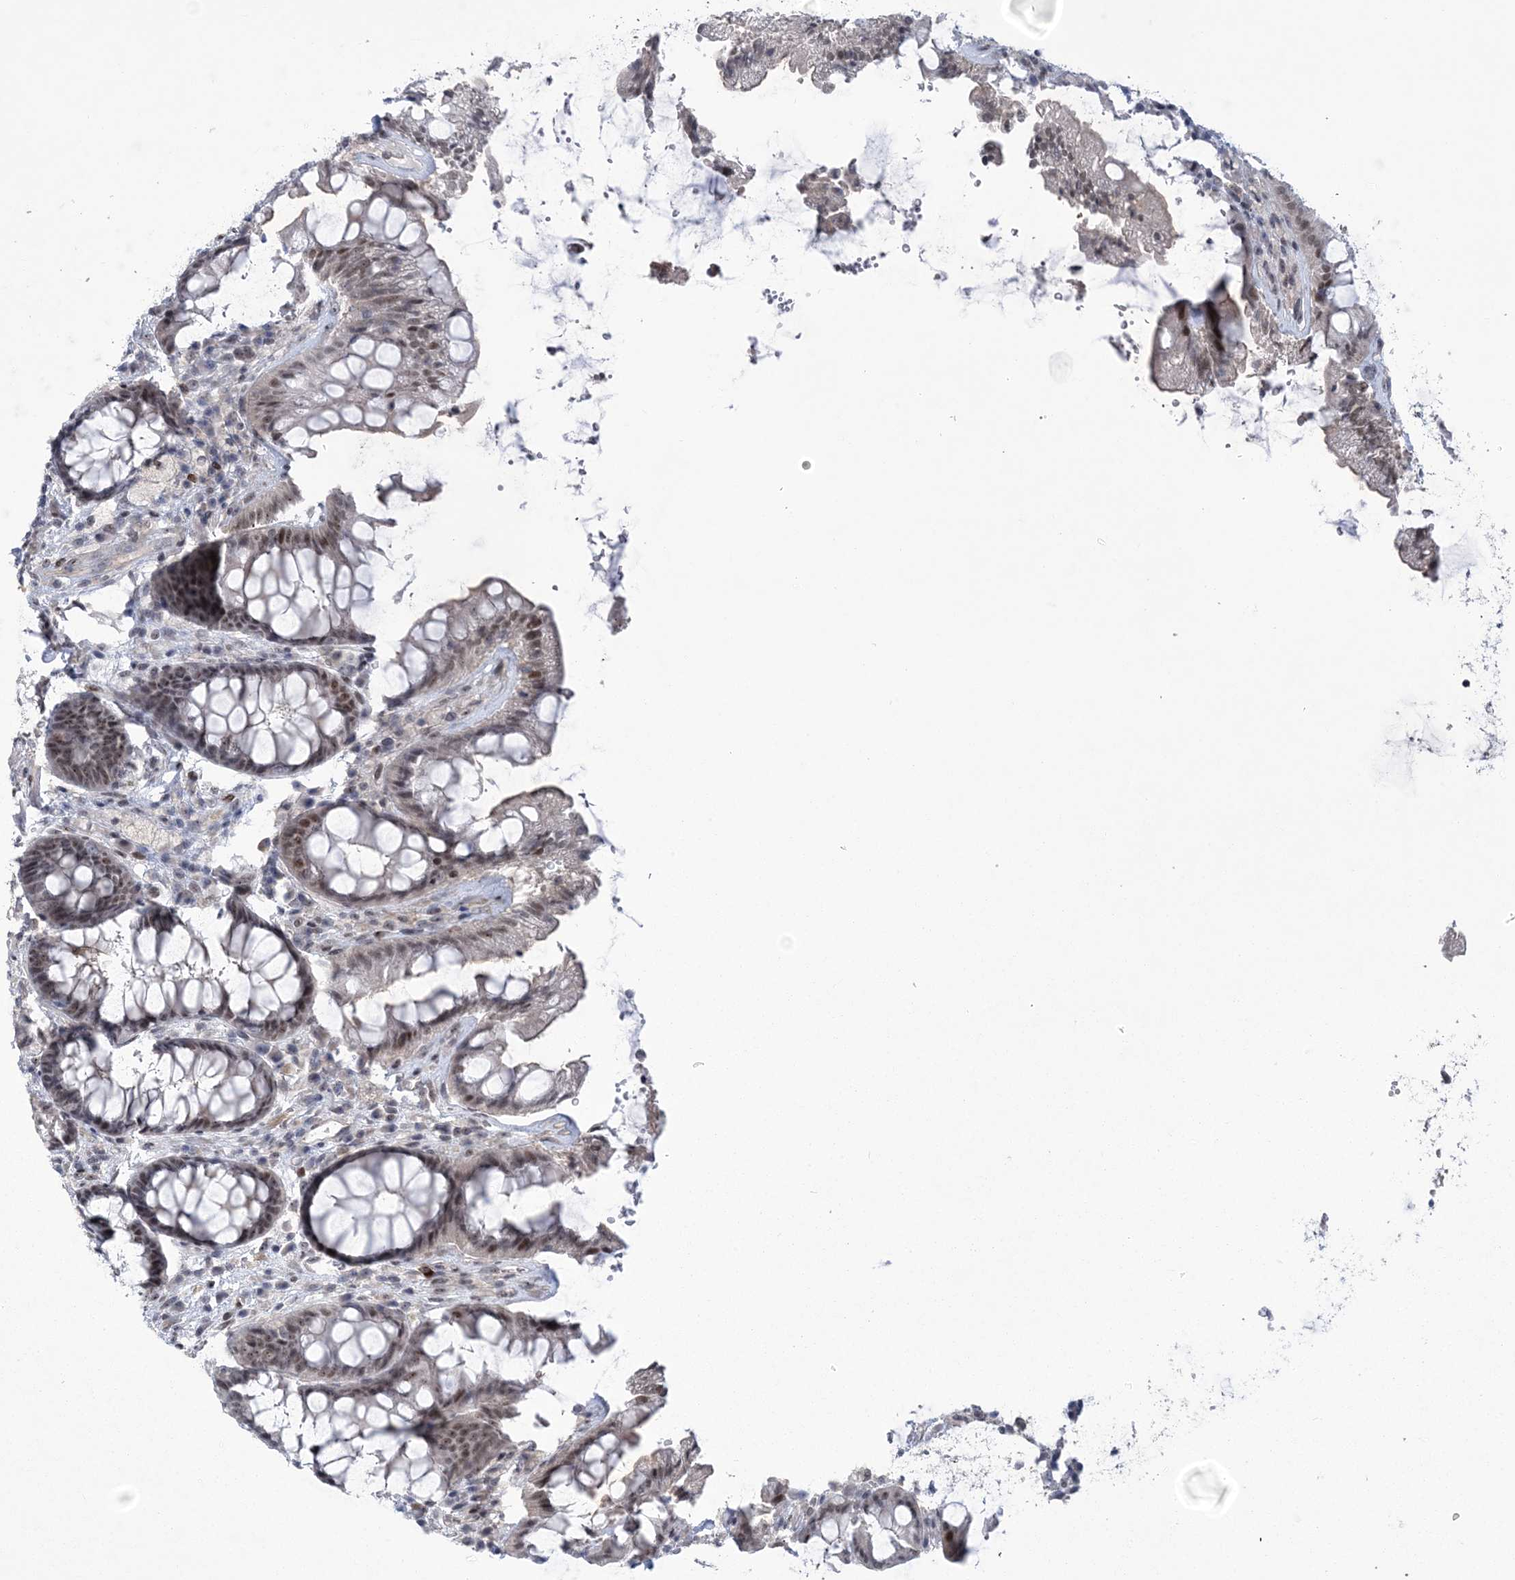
{"staining": {"intensity": "weak", "quantity": ">75%", "location": "nuclear"}, "tissue": "rectum", "cell_type": "Glandular cells", "image_type": "normal", "snomed": [{"axis": "morphology", "description": "Normal tissue, NOS"}, {"axis": "topography", "description": "Rectum"}], "caption": "IHC micrograph of unremarkable rectum: human rectum stained using IHC shows low levels of weak protein expression localized specifically in the nuclear of glandular cells, appearing as a nuclear brown color.", "gene": "HOMEZ", "patient": {"sex": "female", "age": 46}}